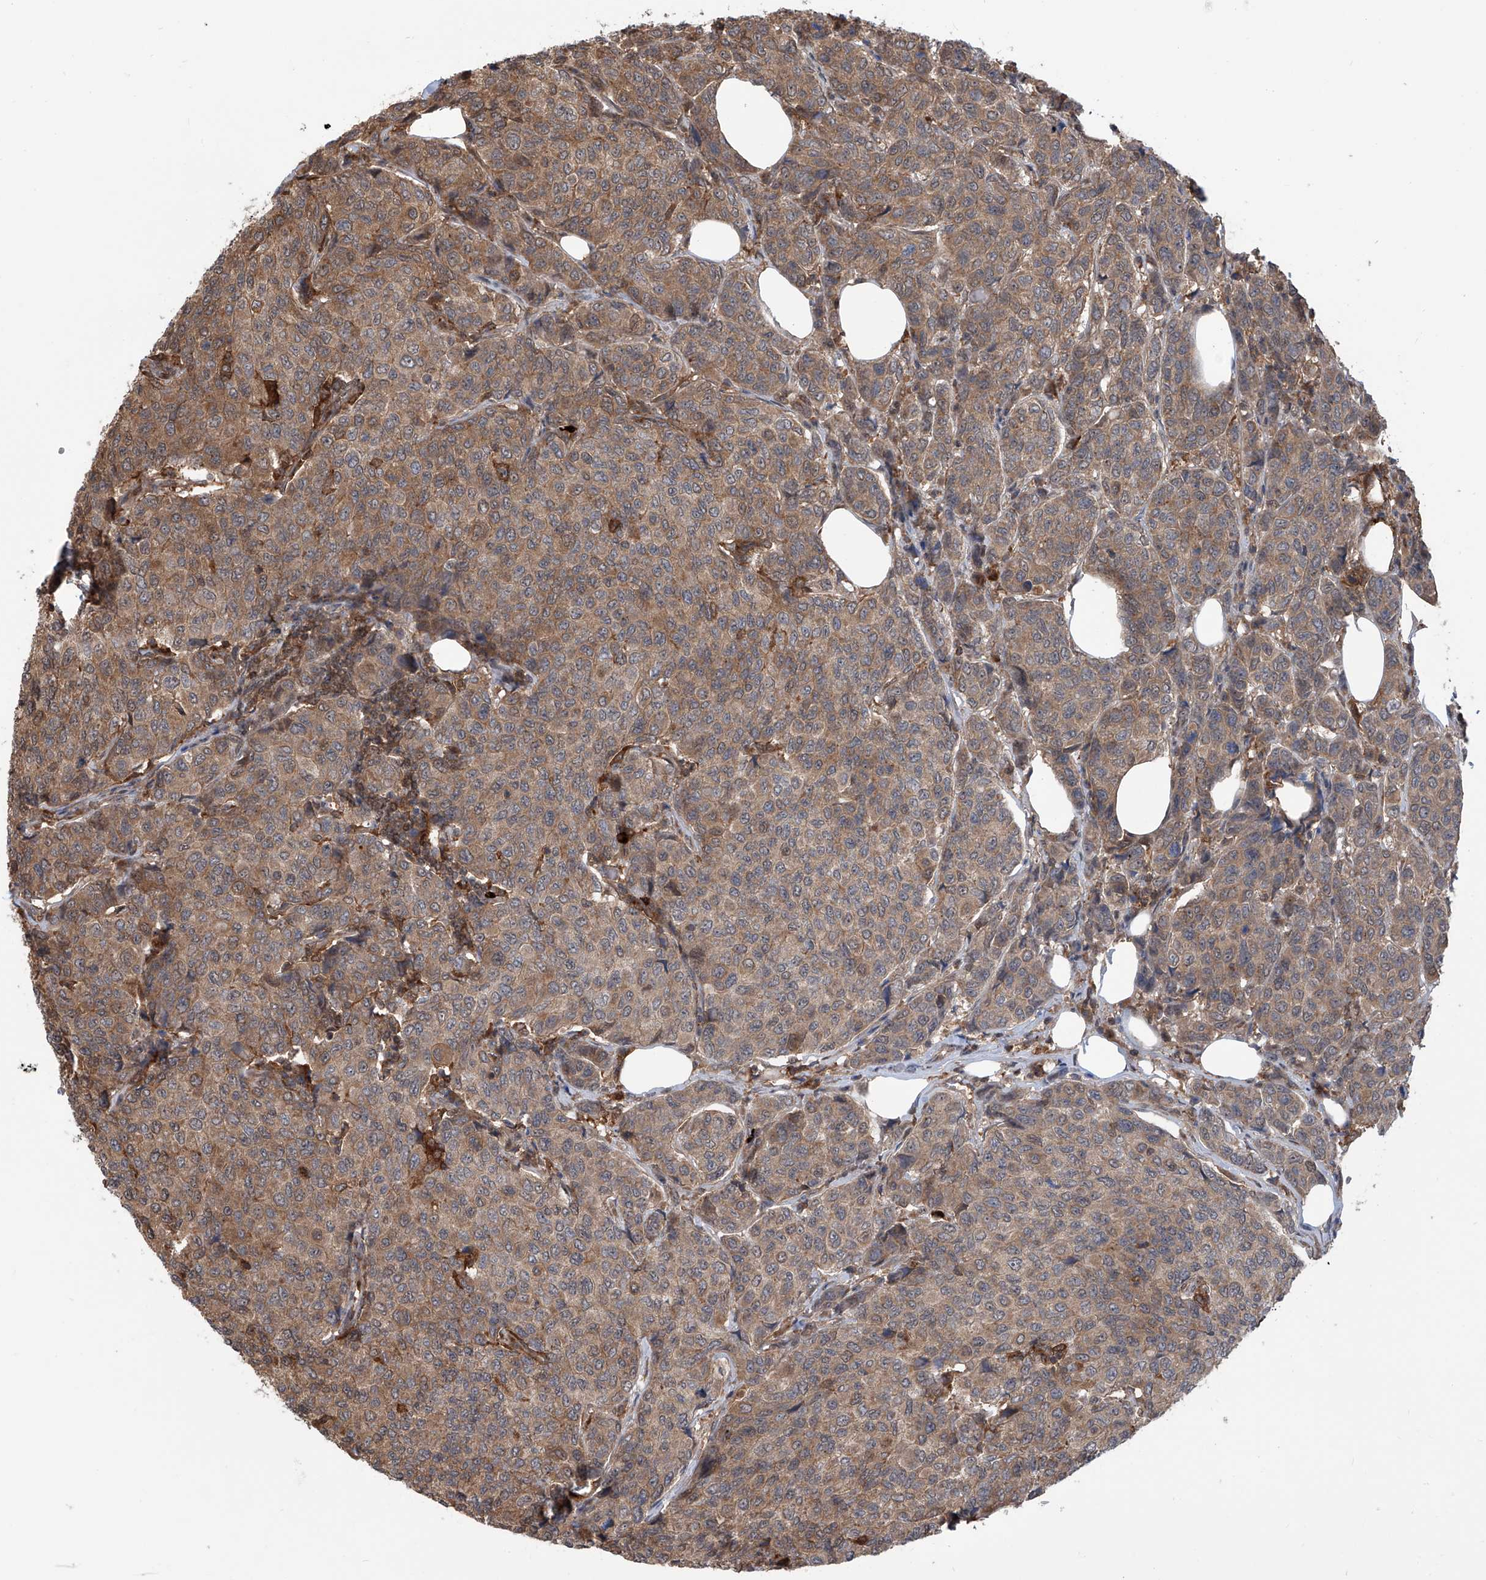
{"staining": {"intensity": "moderate", "quantity": ">75%", "location": "cytoplasmic/membranous"}, "tissue": "breast cancer", "cell_type": "Tumor cells", "image_type": "cancer", "snomed": [{"axis": "morphology", "description": "Duct carcinoma"}, {"axis": "topography", "description": "Breast"}], "caption": "A brown stain highlights moderate cytoplasmic/membranous positivity of a protein in human breast invasive ductal carcinoma tumor cells.", "gene": "HOXC8", "patient": {"sex": "female", "age": 55}}